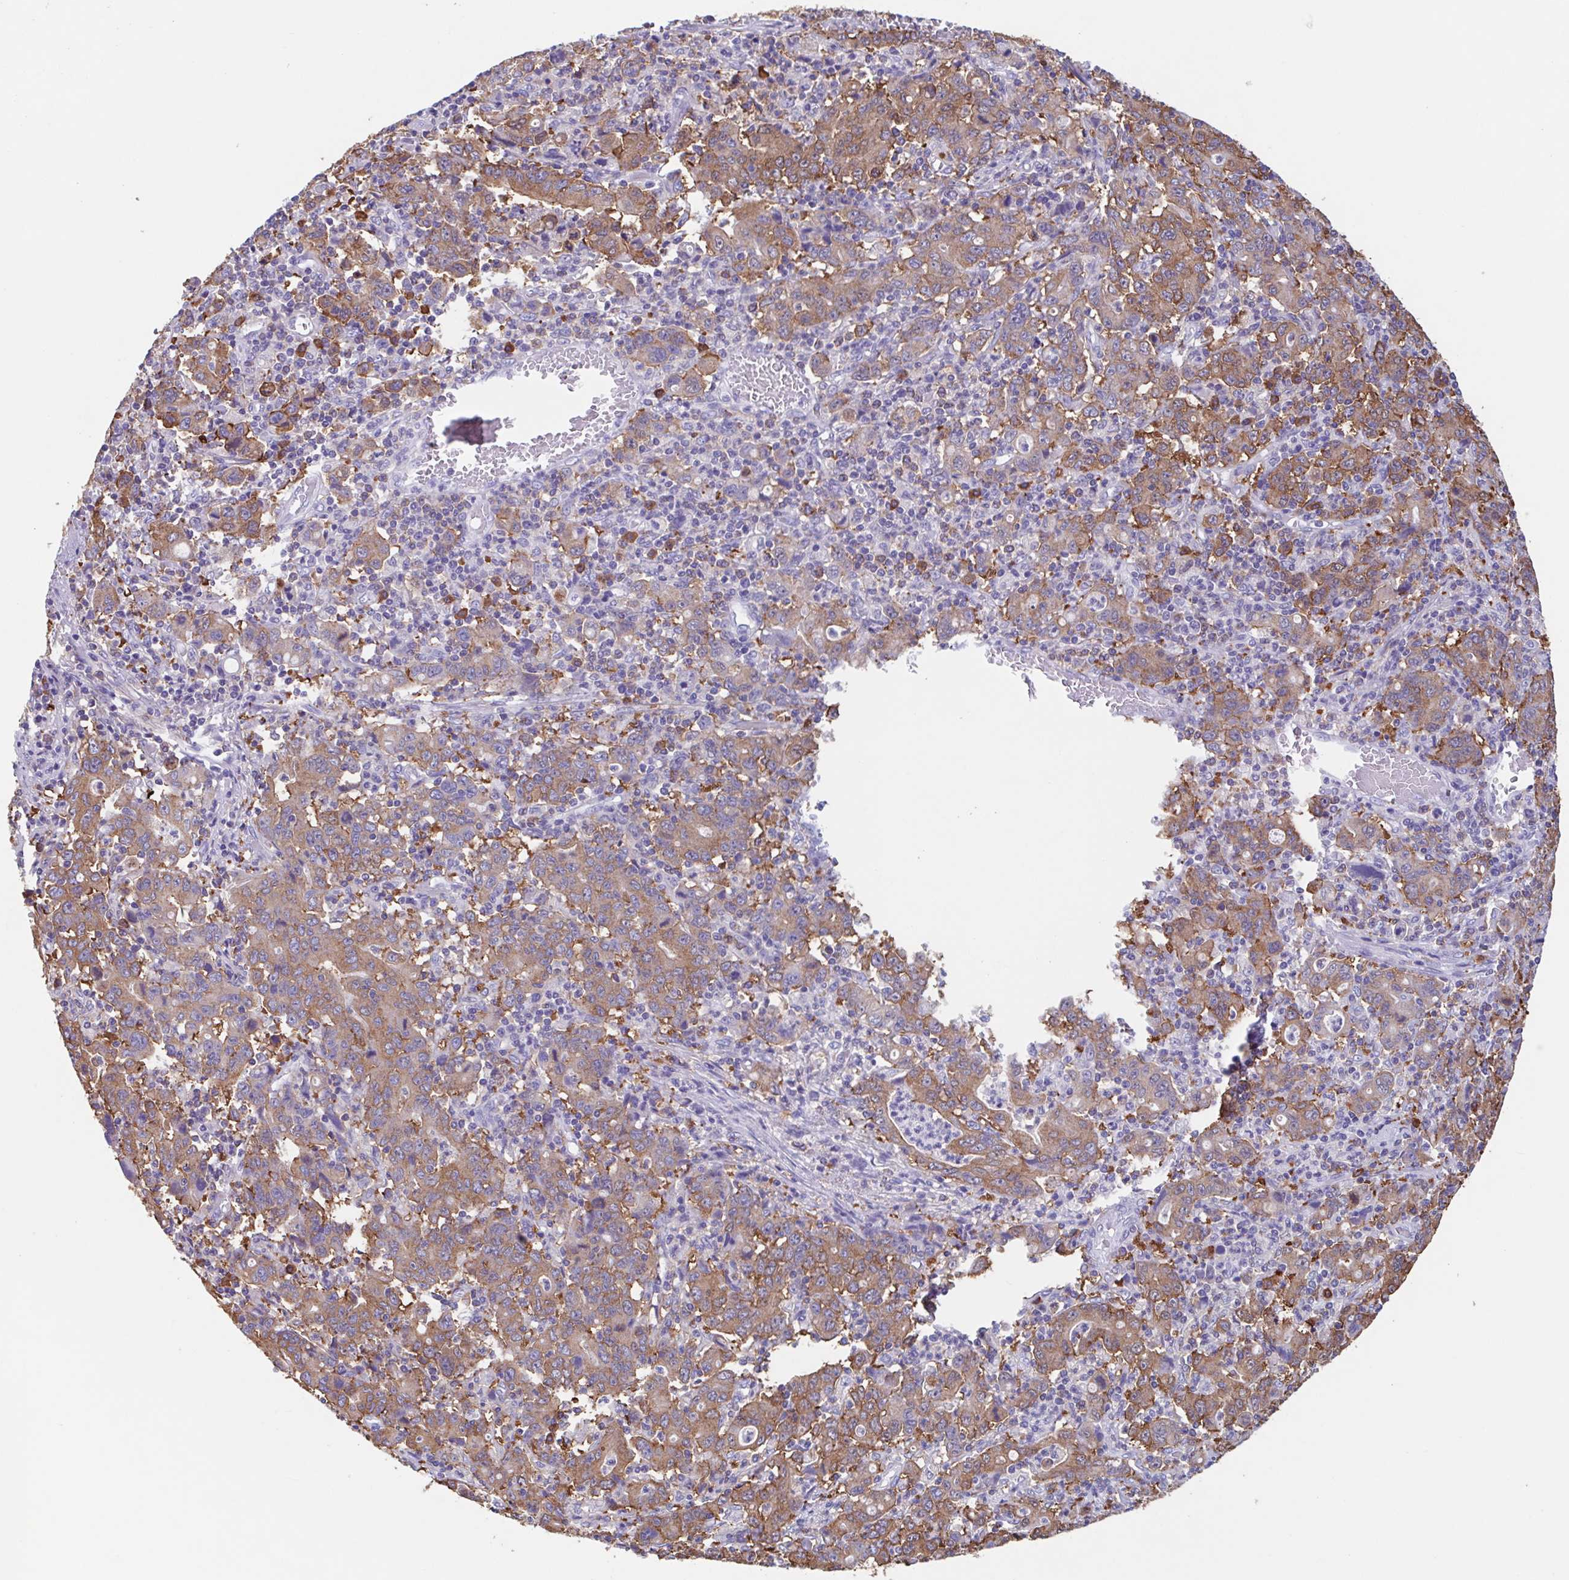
{"staining": {"intensity": "moderate", "quantity": ">75%", "location": "cytoplasmic/membranous"}, "tissue": "stomach cancer", "cell_type": "Tumor cells", "image_type": "cancer", "snomed": [{"axis": "morphology", "description": "Adenocarcinoma, NOS"}, {"axis": "topography", "description": "Stomach, upper"}], "caption": "Immunohistochemistry (IHC) of stomach cancer shows medium levels of moderate cytoplasmic/membranous positivity in approximately >75% of tumor cells.", "gene": "TPD52", "patient": {"sex": "male", "age": 69}}